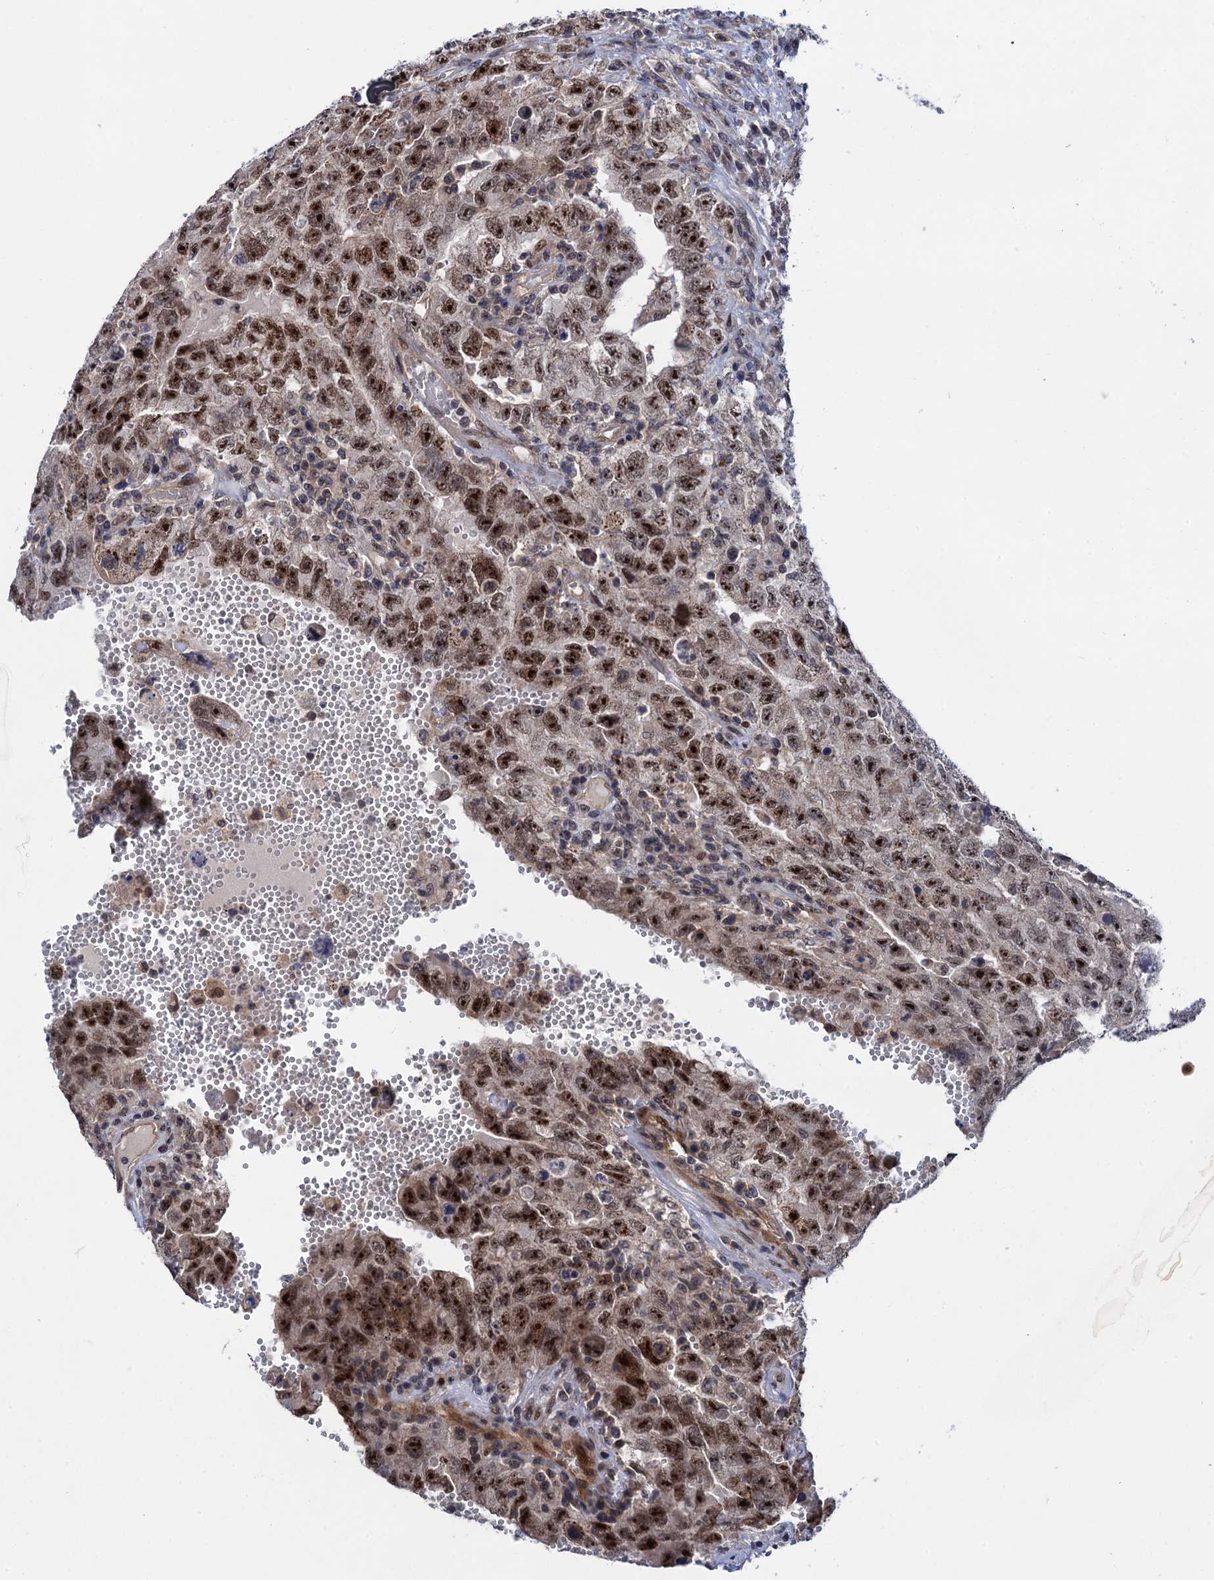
{"staining": {"intensity": "strong", "quantity": ">75%", "location": "nuclear"}, "tissue": "testis cancer", "cell_type": "Tumor cells", "image_type": "cancer", "snomed": [{"axis": "morphology", "description": "Carcinoma, Embryonal, NOS"}, {"axis": "topography", "description": "Testis"}], "caption": "A brown stain labels strong nuclear staining of a protein in testis cancer (embryonal carcinoma) tumor cells.", "gene": "ZAR1L", "patient": {"sex": "male", "age": 26}}